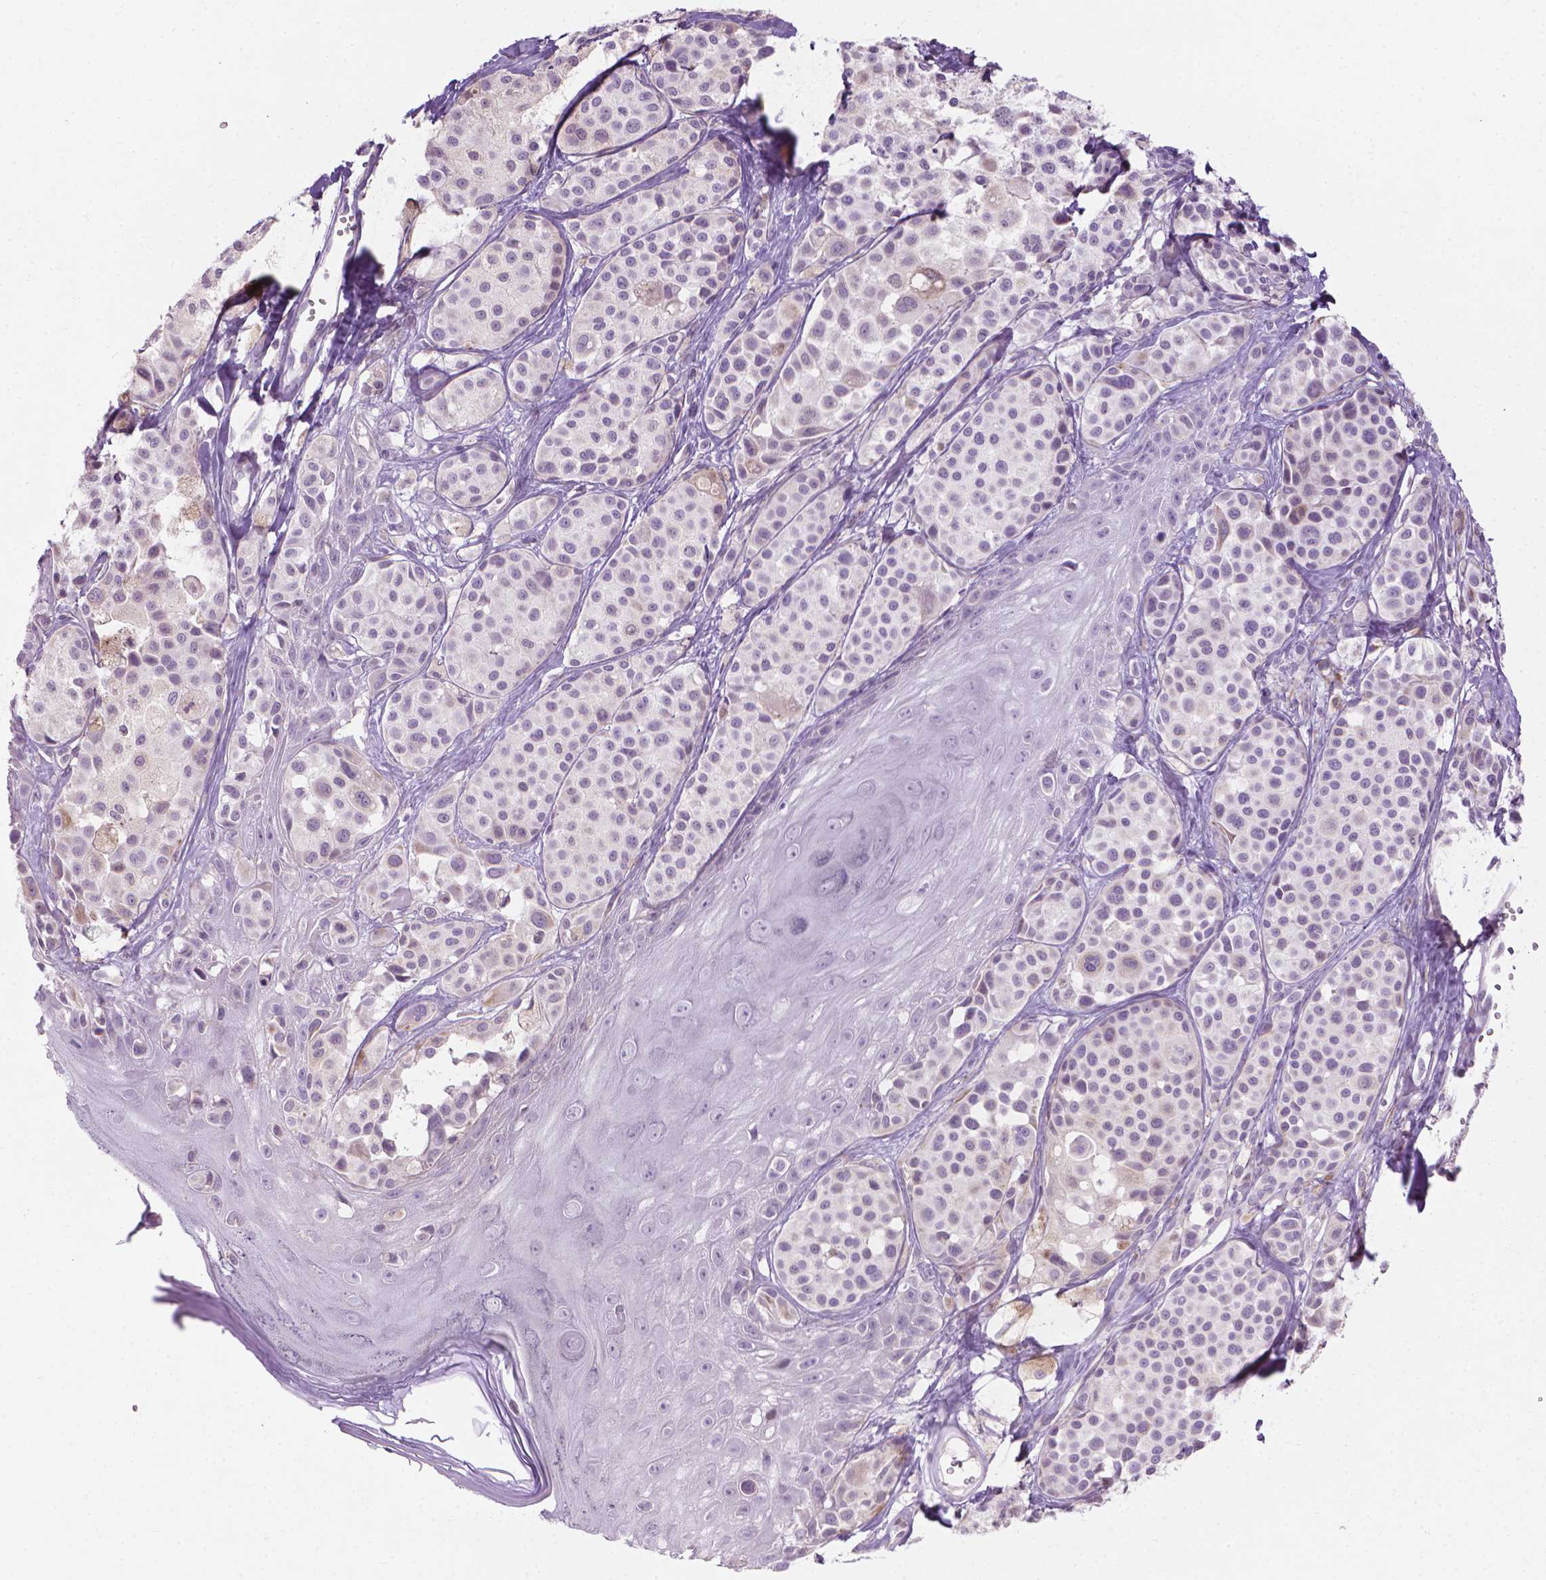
{"staining": {"intensity": "negative", "quantity": "none", "location": "none"}, "tissue": "melanoma", "cell_type": "Tumor cells", "image_type": "cancer", "snomed": [{"axis": "morphology", "description": "Malignant melanoma, NOS"}, {"axis": "topography", "description": "Skin"}], "caption": "Immunohistochemistry (IHC) photomicrograph of neoplastic tissue: human malignant melanoma stained with DAB (3,3'-diaminobenzidine) demonstrates no significant protein staining in tumor cells.", "gene": "KRT73", "patient": {"sex": "male", "age": 77}}